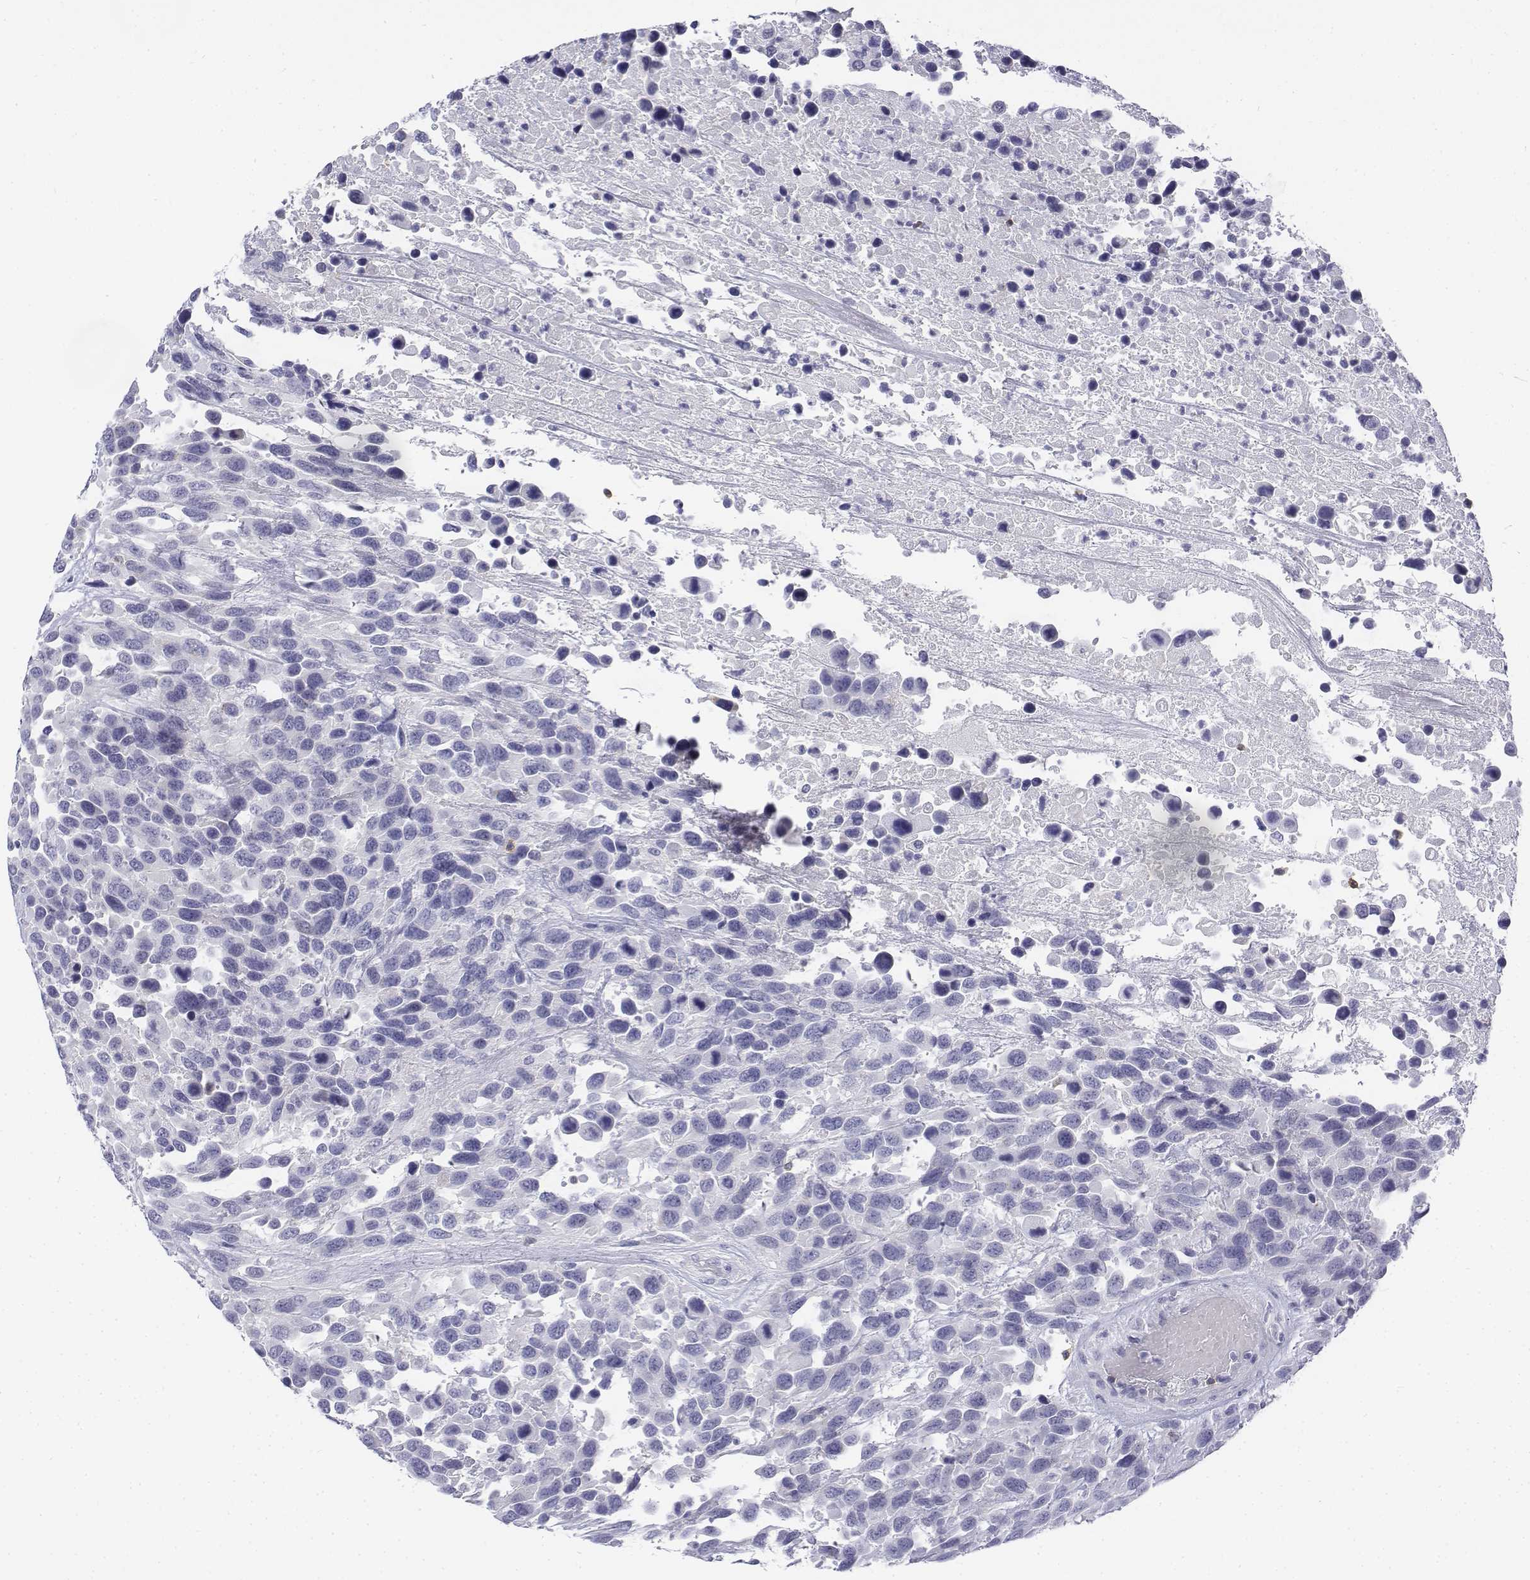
{"staining": {"intensity": "negative", "quantity": "none", "location": "none"}, "tissue": "urothelial cancer", "cell_type": "Tumor cells", "image_type": "cancer", "snomed": [{"axis": "morphology", "description": "Urothelial carcinoma, High grade"}, {"axis": "topography", "description": "Urinary bladder"}], "caption": "An IHC photomicrograph of high-grade urothelial carcinoma is shown. There is no staining in tumor cells of high-grade urothelial carcinoma.", "gene": "CD3E", "patient": {"sex": "female", "age": 70}}